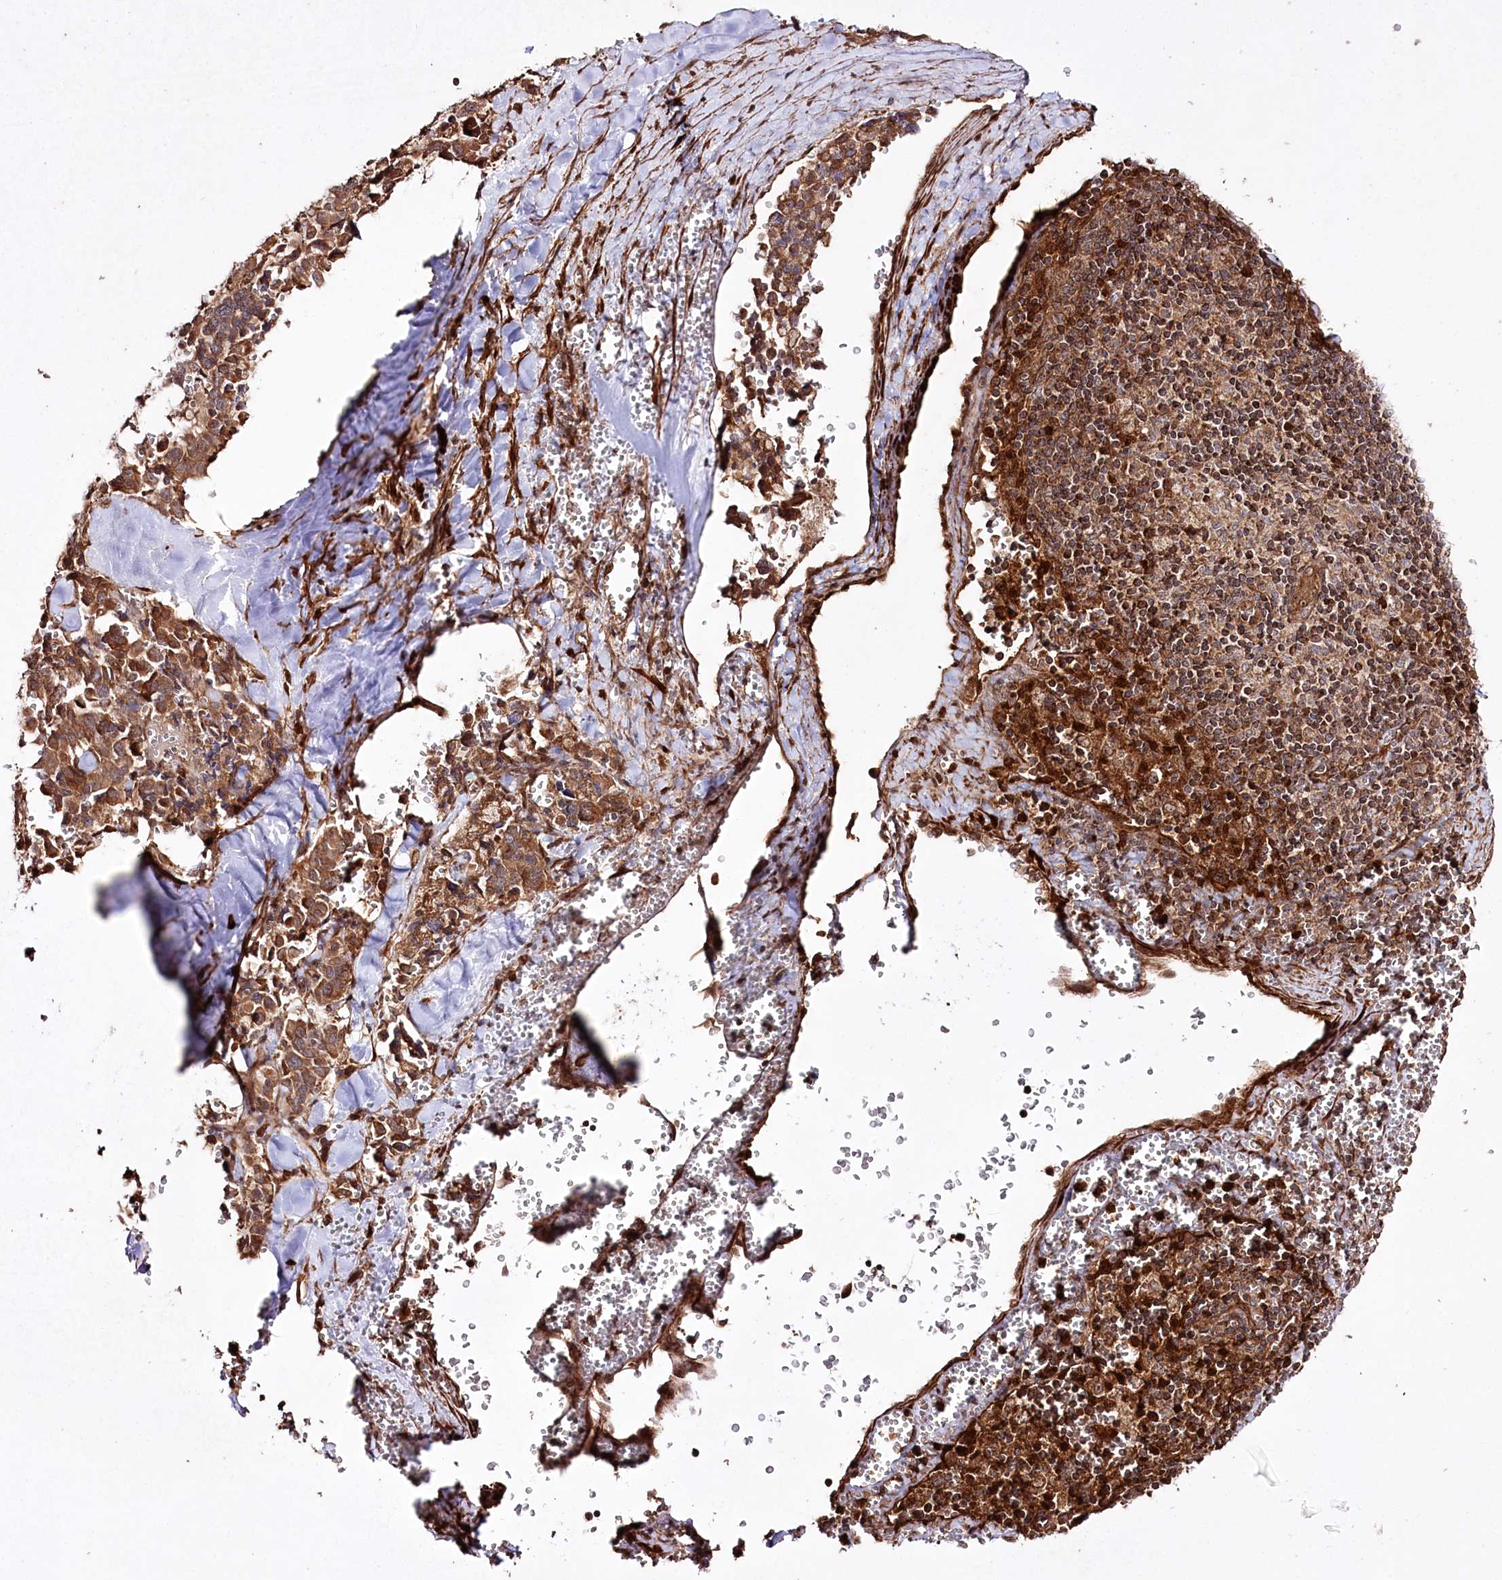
{"staining": {"intensity": "moderate", "quantity": ">75%", "location": "cytoplasmic/membranous"}, "tissue": "pancreatic cancer", "cell_type": "Tumor cells", "image_type": "cancer", "snomed": [{"axis": "morphology", "description": "Adenocarcinoma, NOS"}, {"axis": "topography", "description": "Pancreas"}], "caption": "Pancreatic adenocarcinoma stained with a protein marker displays moderate staining in tumor cells.", "gene": "REXO2", "patient": {"sex": "male", "age": 65}}